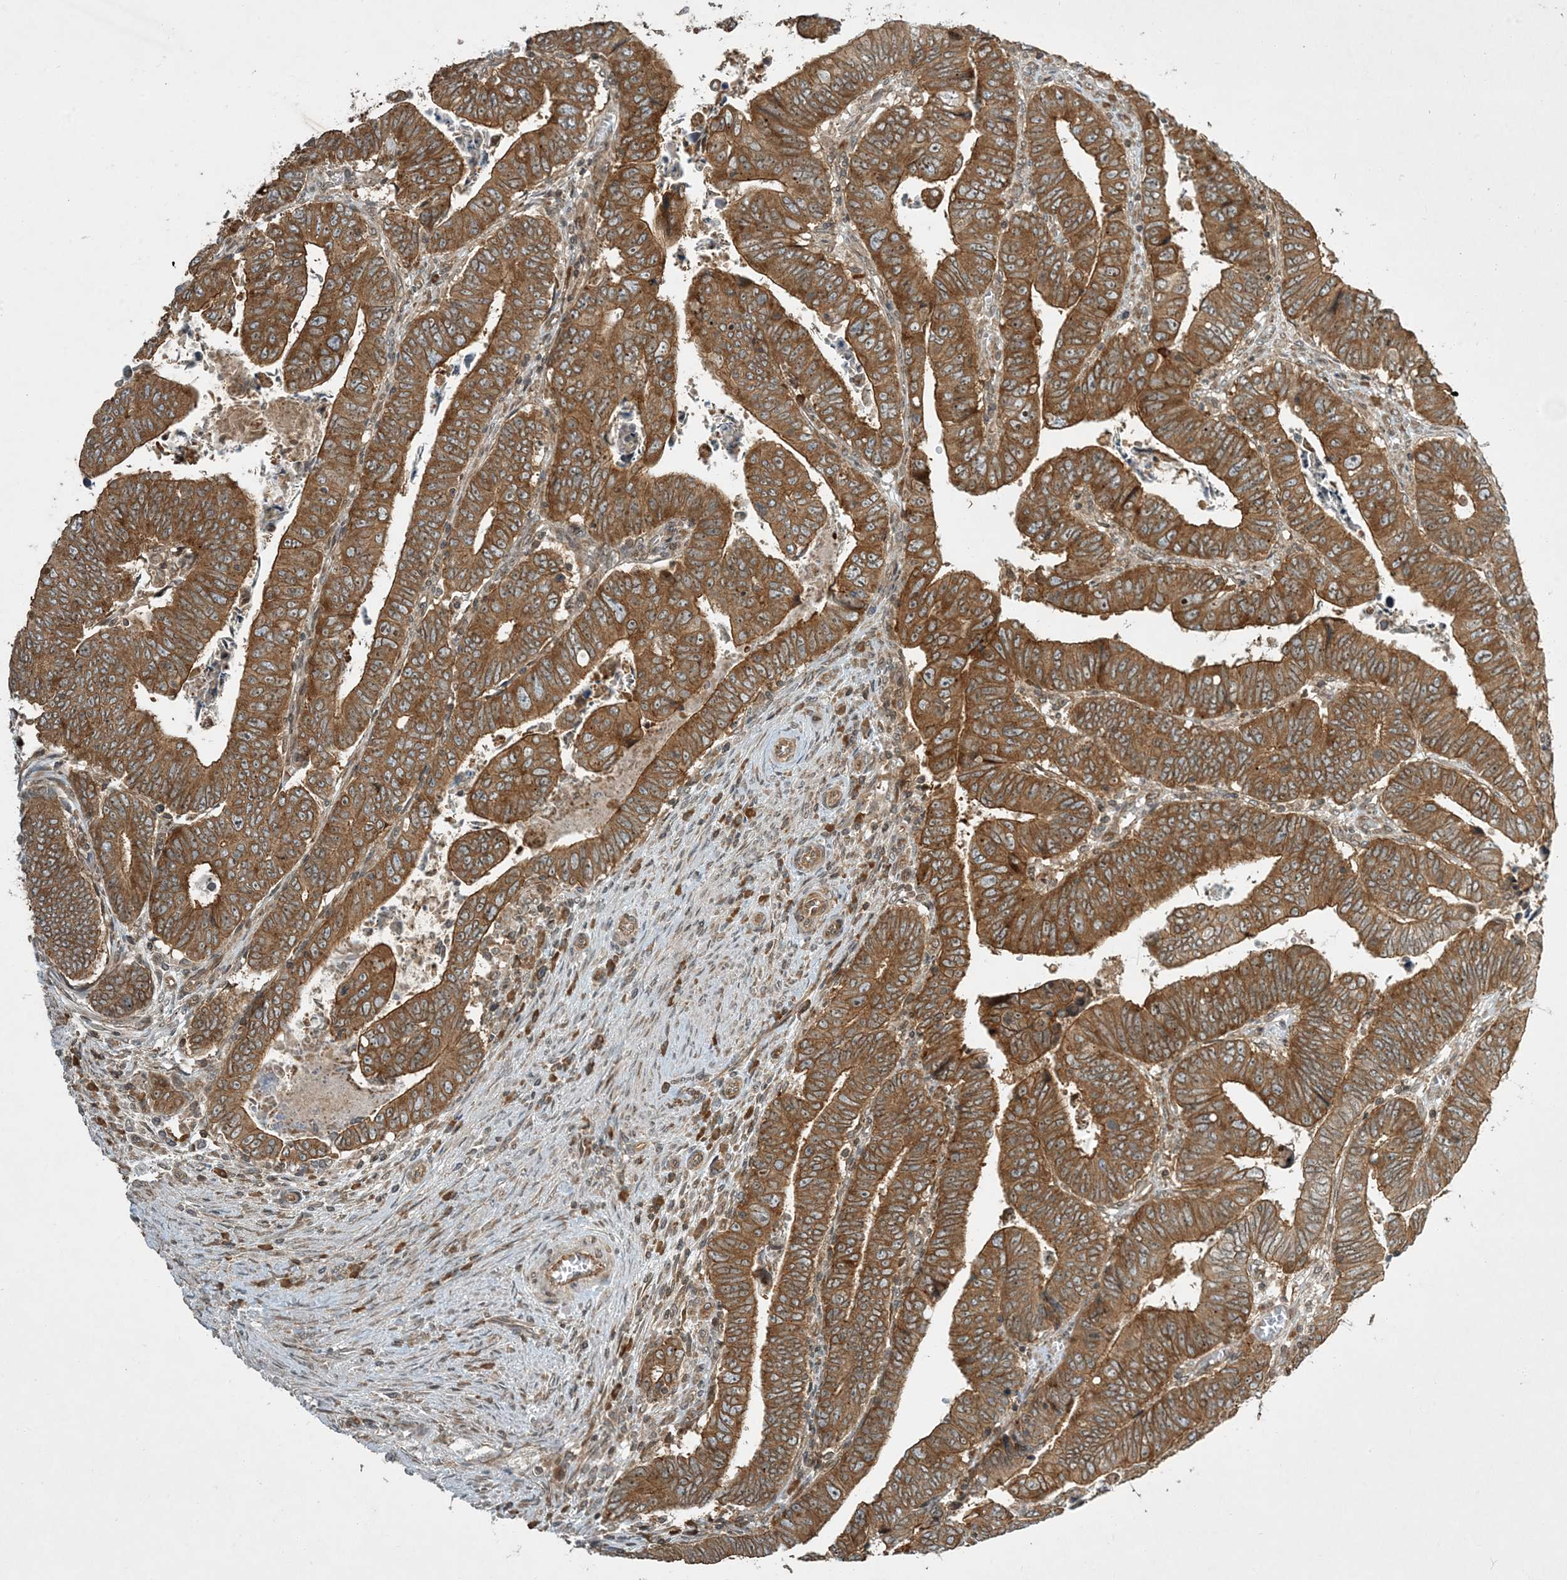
{"staining": {"intensity": "moderate", "quantity": ">75%", "location": "cytoplasmic/membranous"}, "tissue": "colorectal cancer", "cell_type": "Tumor cells", "image_type": "cancer", "snomed": [{"axis": "morphology", "description": "Normal tissue, NOS"}, {"axis": "morphology", "description": "Adenocarcinoma, NOS"}, {"axis": "topography", "description": "Rectum"}], "caption": "Colorectal adenocarcinoma stained for a protein demonstrates moderate cytoplasmic/membranous positivity in tumor cells. (brown staining indicates protein expression, while blue staining denotes nuclei).", "gene": "COMMD8", "patient": {"sex": "female", "age": 65}}